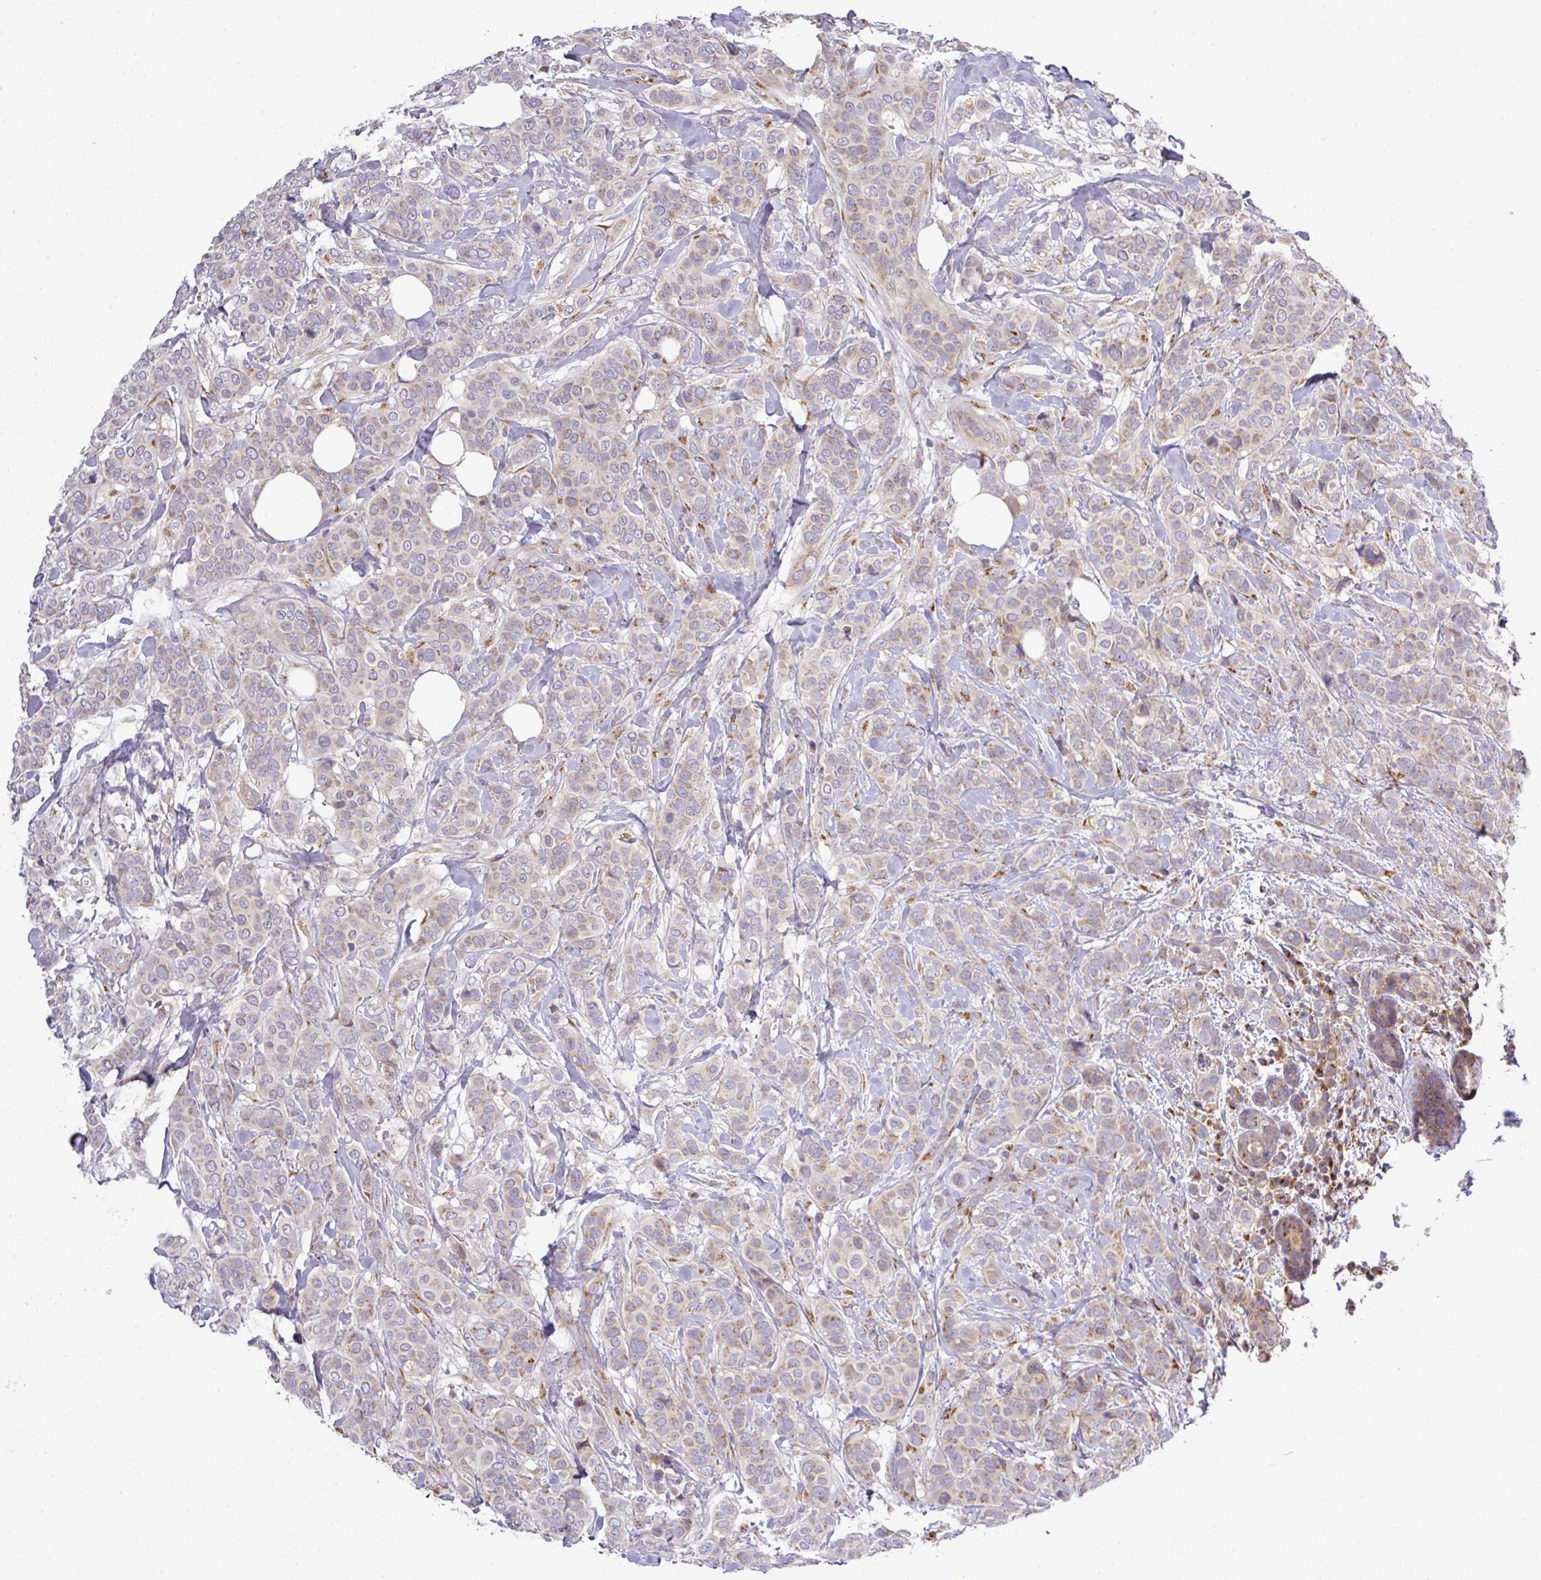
{"staining": {"intensity": "moderate", "quantity": "<25%", "location": "cytoplasmic/membranous"}, "tissue": "breast cancer", "cell_type": "Tumor cells", "image_type": "cancer", "snomed": [{"axis": "morphology", "description": "Lobular carcinoma"}, {"axis": "topography", "description": "Breast"}], "caption": "This is a micrograph of immunohistochemistry (IHC) staining of breast cancer, which shows moderate positivity in the cytoplasmic/membranous of tumor cells.", "gene": "VTI1A", "patient": {"sex": "female", "age": 51}}